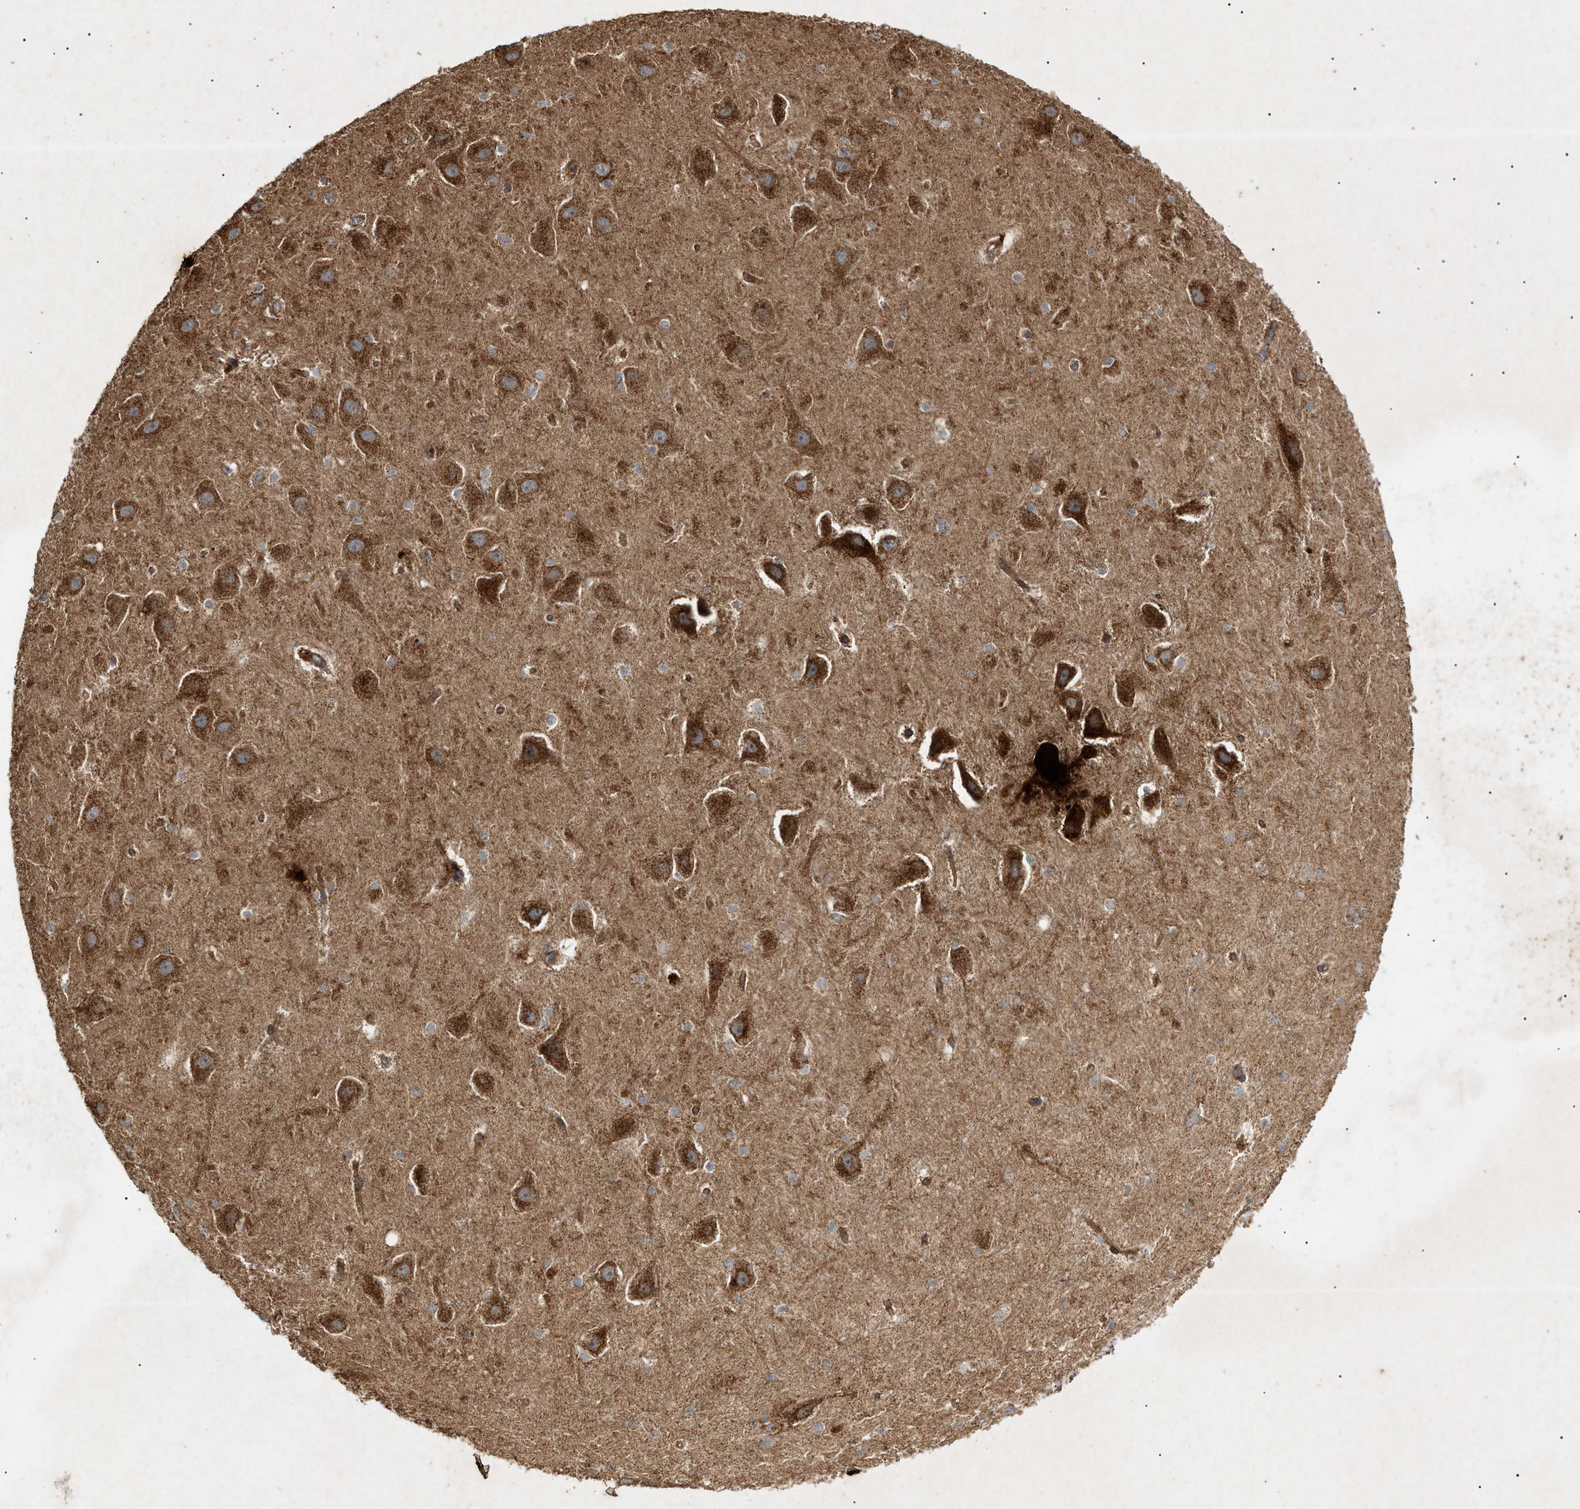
{"staining": {"intensity": "moderate", "quantity": "<25%", "location": "cytoplasmic/membranous"}, "tissue": "hippocampus", "cell_type": "Glial cells", "image_type": "normal", "snomed": [{"axis": "morphology", "description": "Normal tissue, NOS"}, {"axis": "topography", "description": "Hippocampus"}], "caption": "Protein expression analysis of benign human hippocampus reveals moderate cytoplasmic/membranous staining in about <25% of glial cells. (DAB (3,3'-diaminobenzidine) IHC with brightfield microscopy, high magnification).", "gene": "MTCH1", "patient": {"sex": "female", "age": 19}}